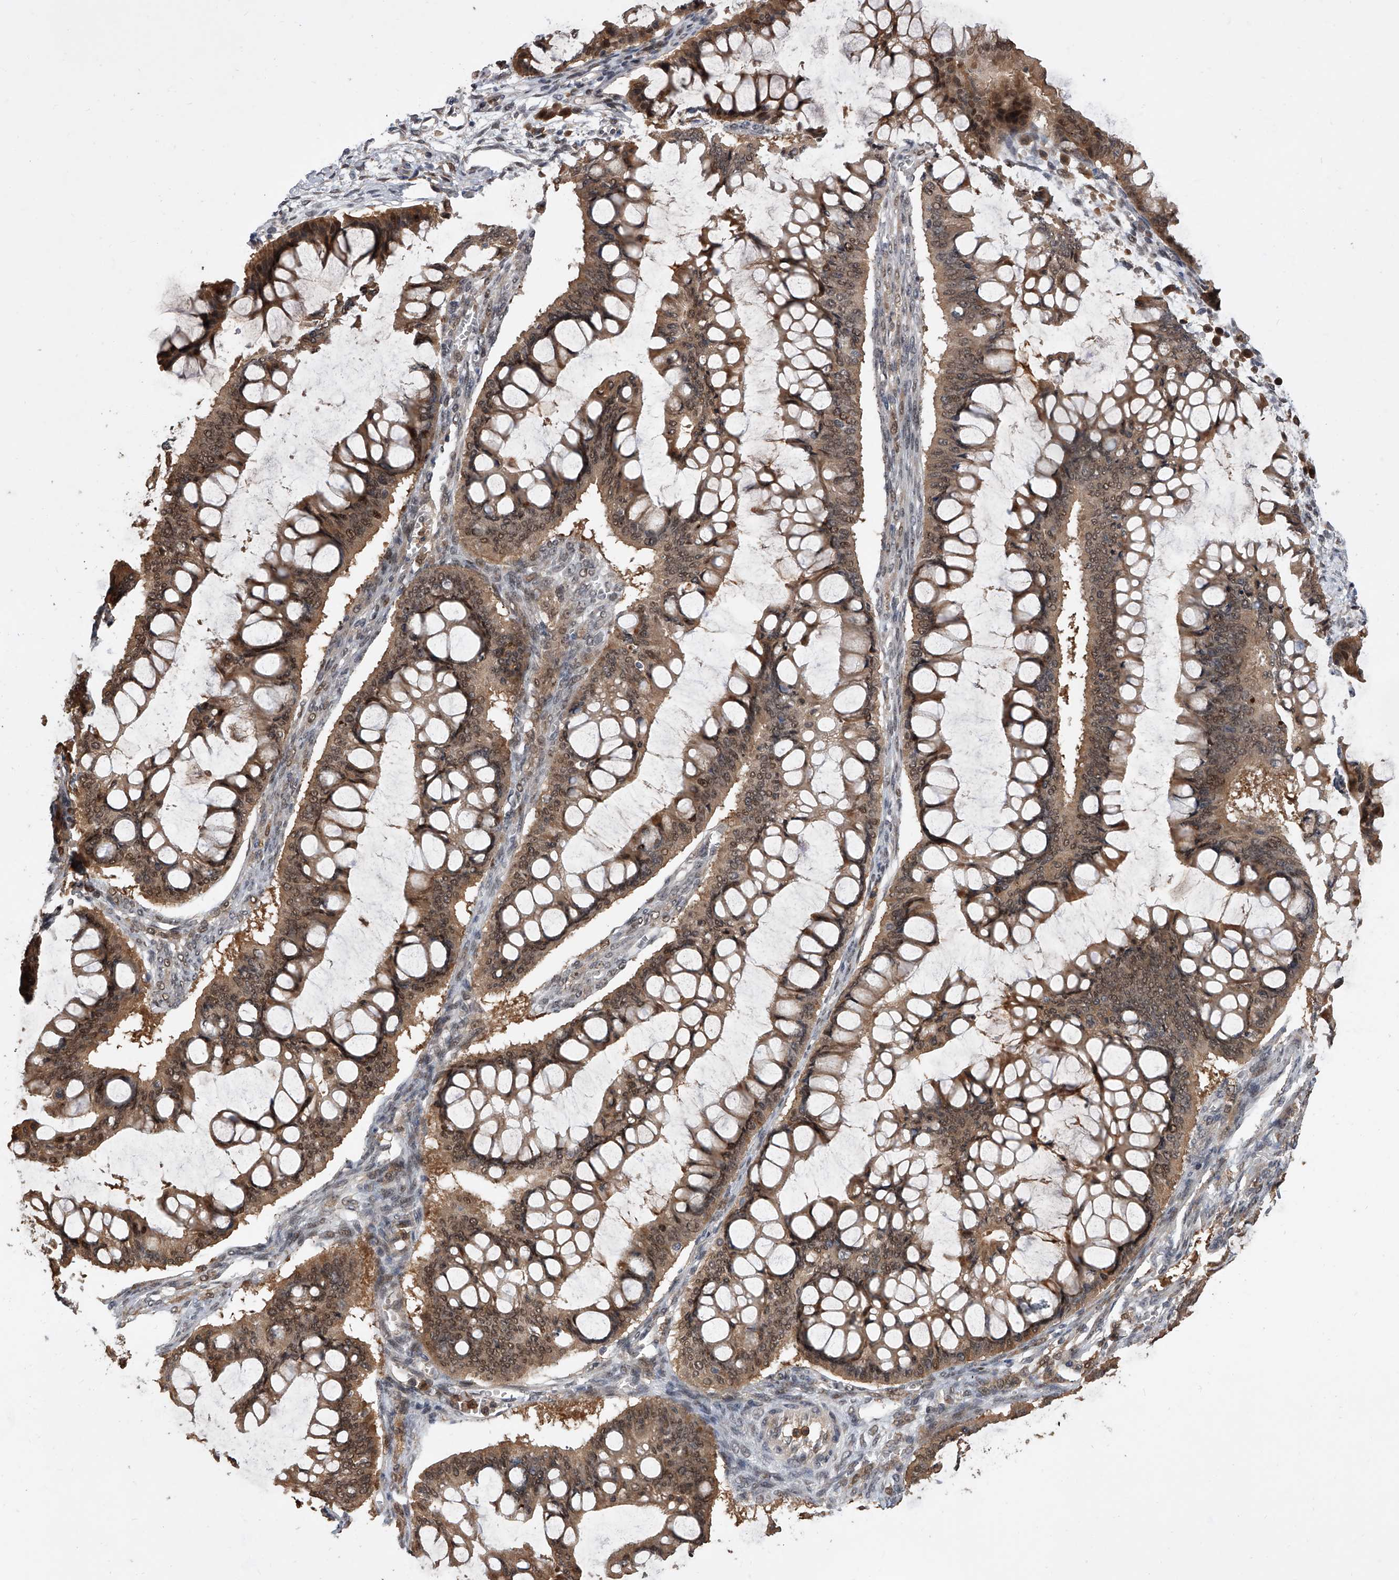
{"staining": {"intensity": "moderate", "quantity": ">75%", "location": "cytoplasmic/membranous,nuclear"}, "tissue": "ovarian cancer", "cell_type": "Tumor cells", "image_type": "cancer", "snomed": [{"axis": "morphology", "description": "Cystadenocarcinoma, mucinous, NOS"}, {"axis": "topography", "description": "Ovary"}], "caption": "An IHC micrograph of tumor tissue is shown. Protein staining in brown shows moderate cytoplasmic/membranous and nuclear positivity in ovarian cancer within tumor cells. The staining is performed using DAB (3,3'-diaminobenzidine) brown chromogen to label protein expression. The nuclei are counter-stained blue using hematoxylin.", "gene": "BHLHE23", "patient": {"sex": "female", "age": 73}}